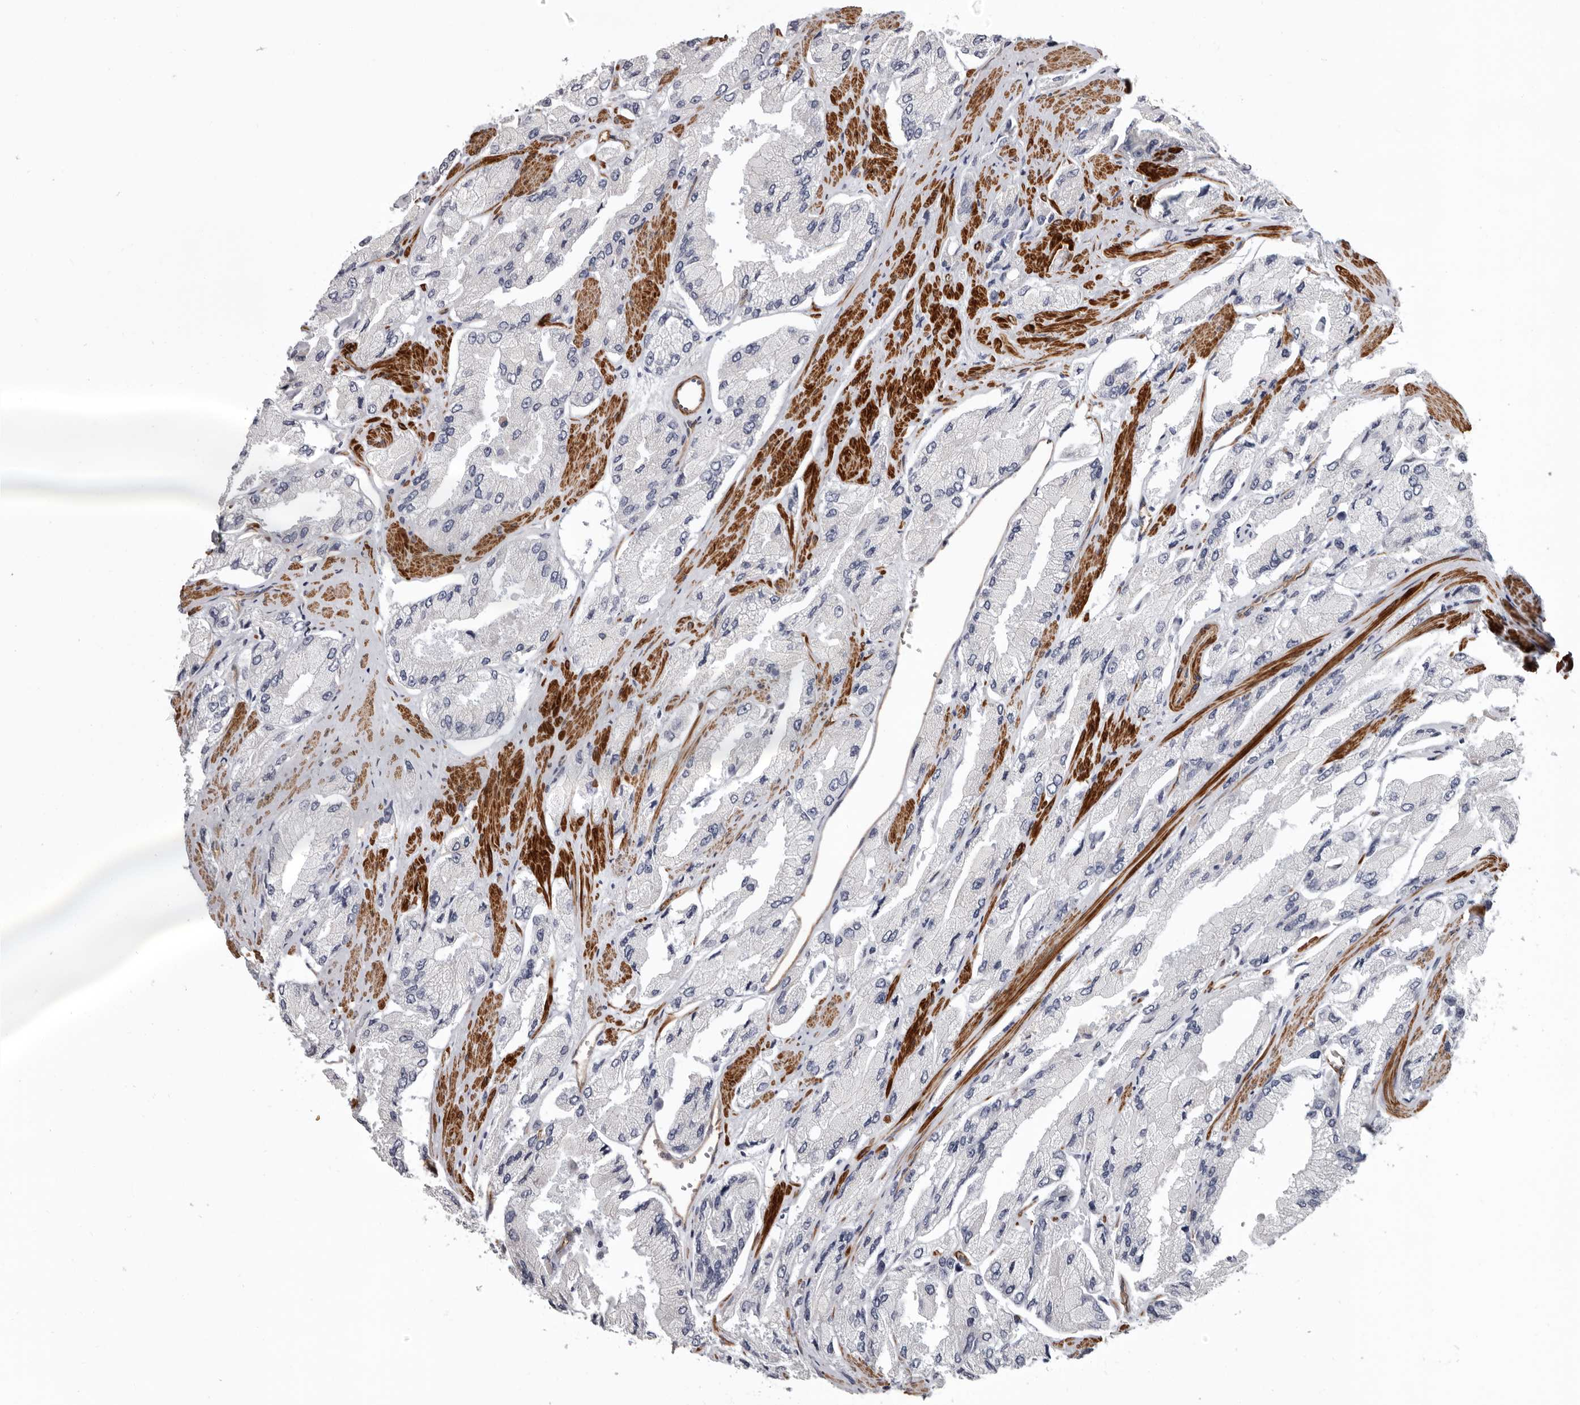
{"staining": {"intensity": "negative", "quantity": "none", "location": "none"}, "tissue": "prostate cancer", "cell_type": "Tumor cells", "image_type": "cancer", "snomed": [{"axis": "morphology", "description": "Adenocarcinoma, High grade"}, {"axis": "topography", "description": "Prostate"}], "caption": "Immunohistochemistry of prostate cancer reveals no expression in tumor cells.", "gene": "ADGRL4", "patient": {"sex": "male", "age": 58}}